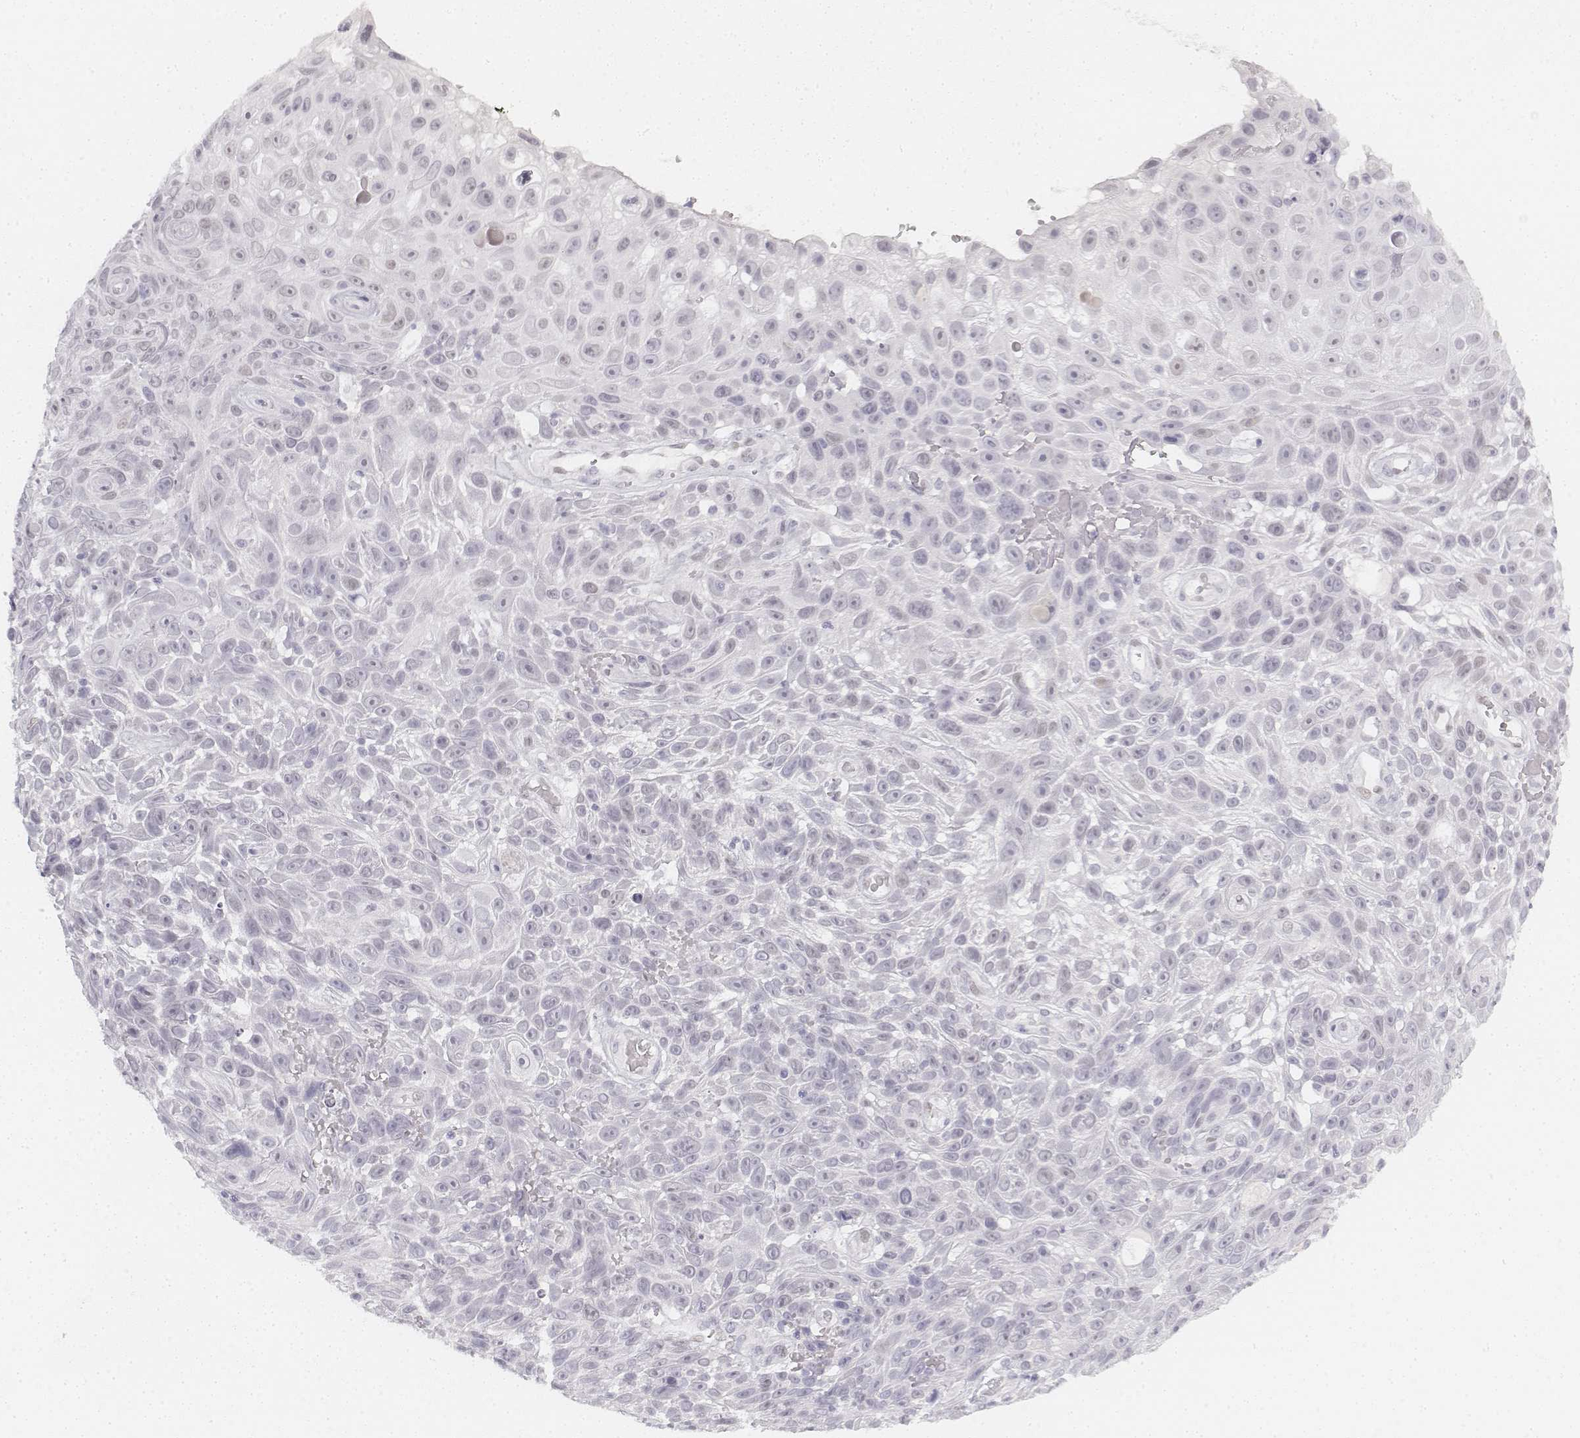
{"staining": {"intensity": "negative", "quantity": "none", "location": "none"}, "tissue": "skin cancer", "cell_type": "Tumor cells", "image_type": "cancer", "snomed": [{"axis": "morphology", "description": "Squamous cell carcinoma, NOS"}, {"axis": "topography", "description": "Skin"}], "caption": "This is a micrograph of immunohistochemistry (IHC) staining of squamous cell carcinoma (skin), which shows no positivity in tumor cells. (Immunohistochemistry, brightfield microscopy, high magnification).", "gene": "KRTAP2-1", "patient": {"sex": "male", "age": 82}}